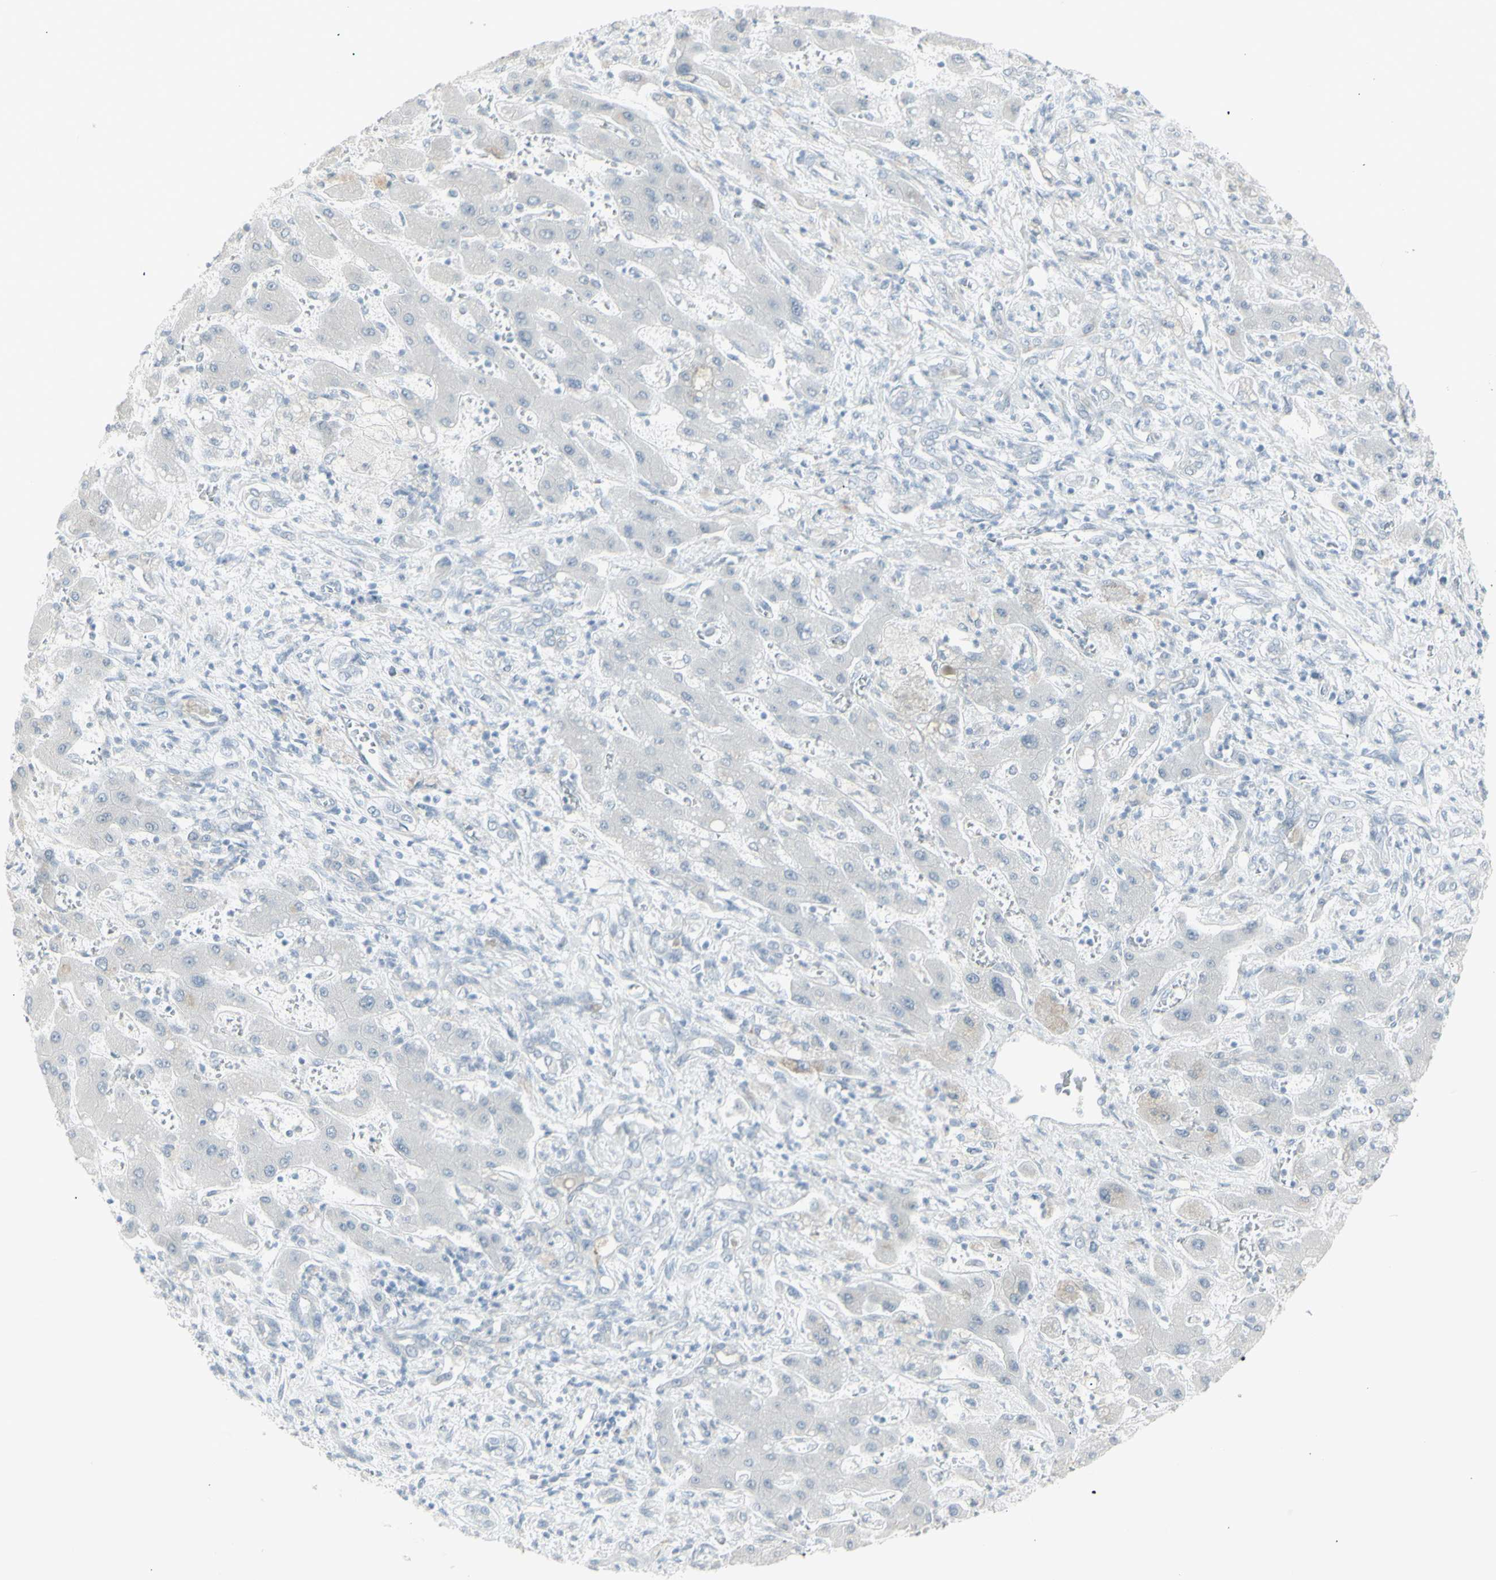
{"staining": {"intensity": "negative", "quantity": "none", "location": "none"}, "tissue": "liver cancer", "cell_type": "Tumor cells", "image_type": "cancer", "snomed": [{"axis": "morphology", "description": "Cholangiocarcinoma"}, {"axis": "topography", "description": "Liver"}], "caption": "The histopathology image displays no staining of tumor cells in liver cancer.", "gene": "YBX2", "patient": {"sex": "male", "age": 50}}